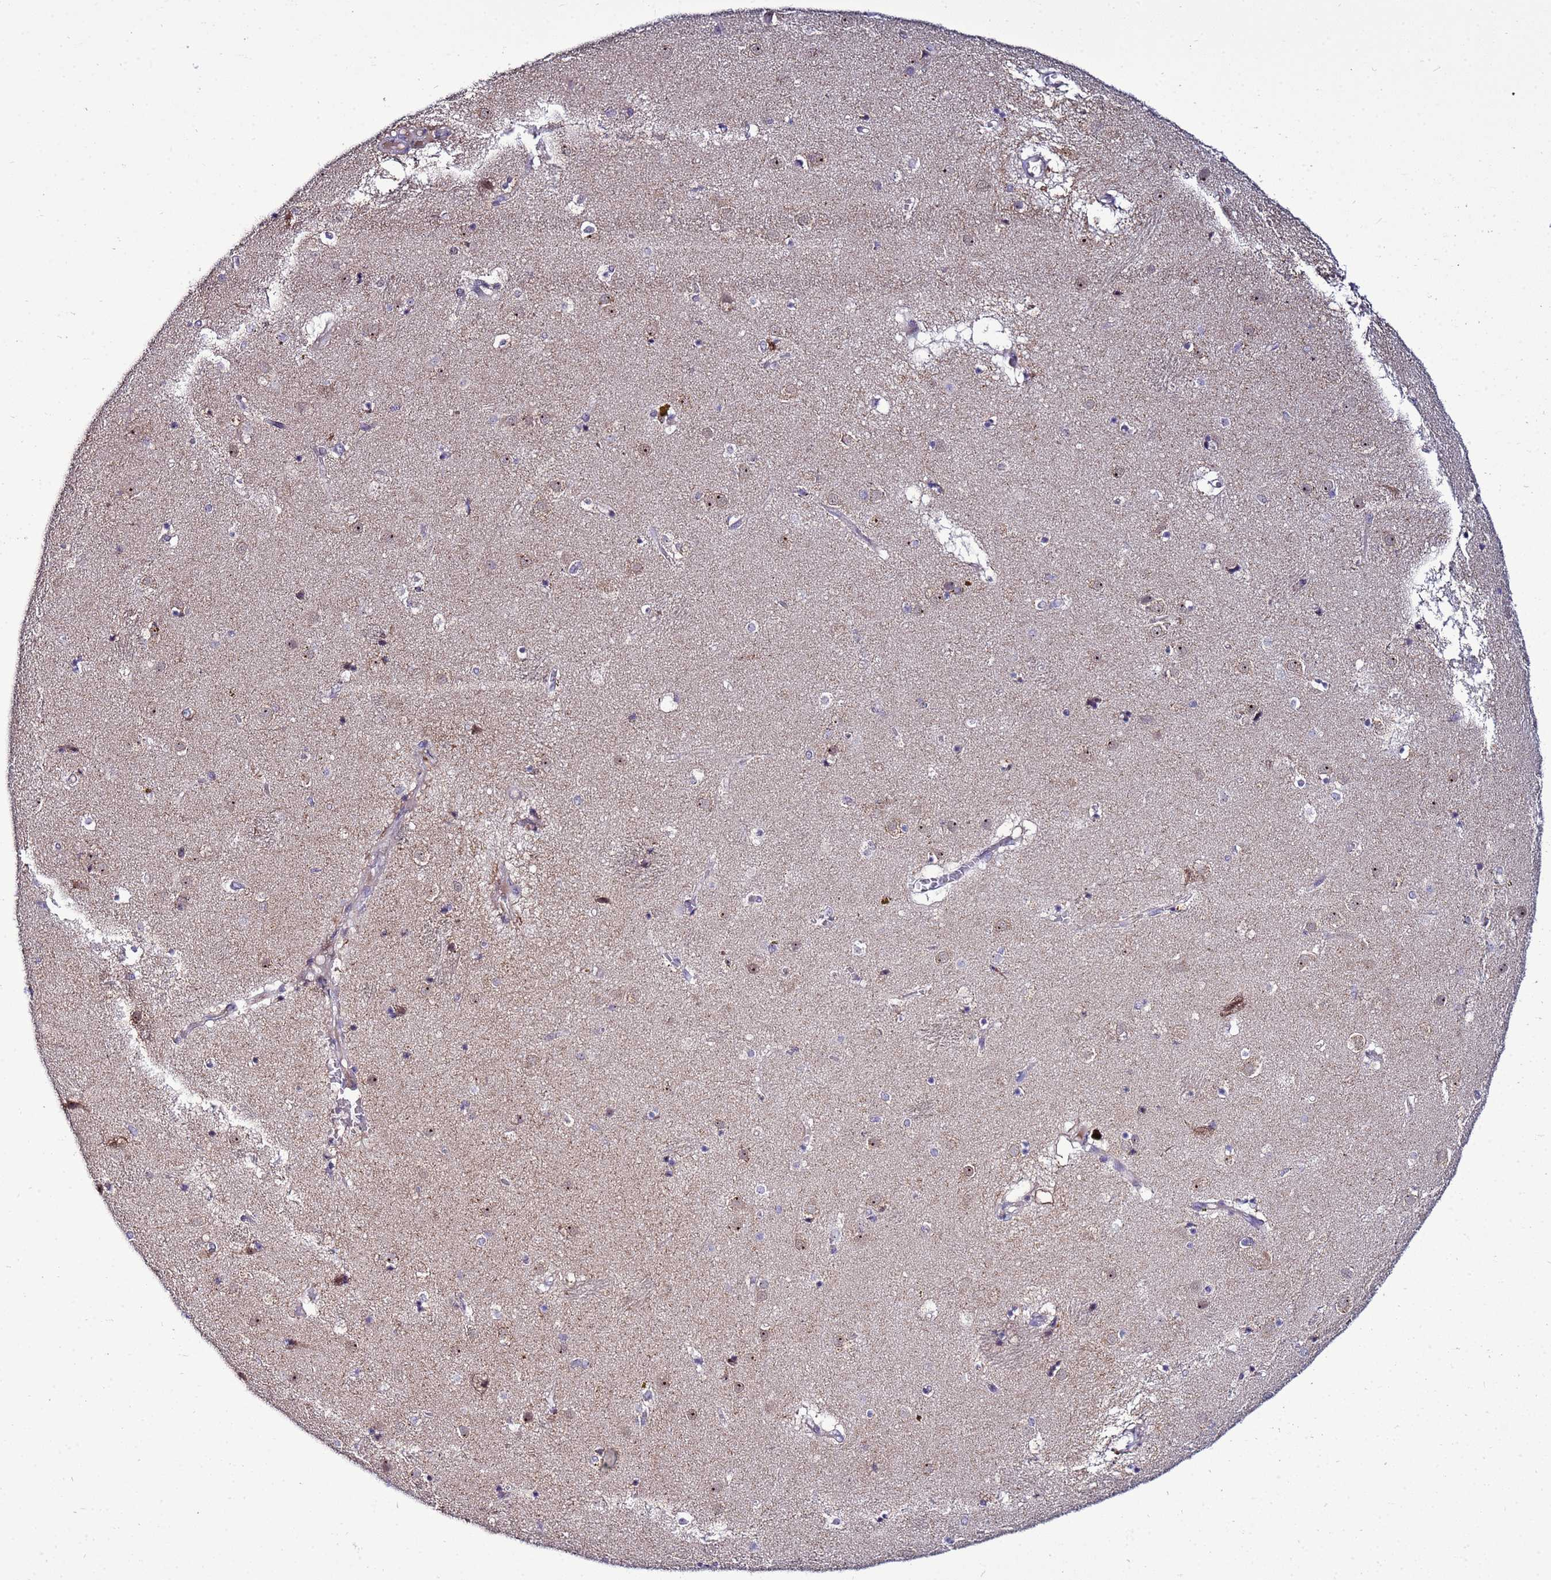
{"staining": {"intensity": "weak", "quantity": "25%-75%", "location": "cytoplasmic/membranous"}, "tissue": "caudate", "cell_type": "Glial cells", "image_type": "normal", "snomed": [{"axis": "morphology", "description": "Normal tissue, NOS"}, {"axis": "topography", "description": "Lateral ventricle wall"}], "caption": "Glial cells demonstrate low levels of weak cytoplasmic/membranous staining in about 25%-75% of cells in benign caudate.", "gene": "NOL8", "patient": {"sex": "male", "age": 70}}